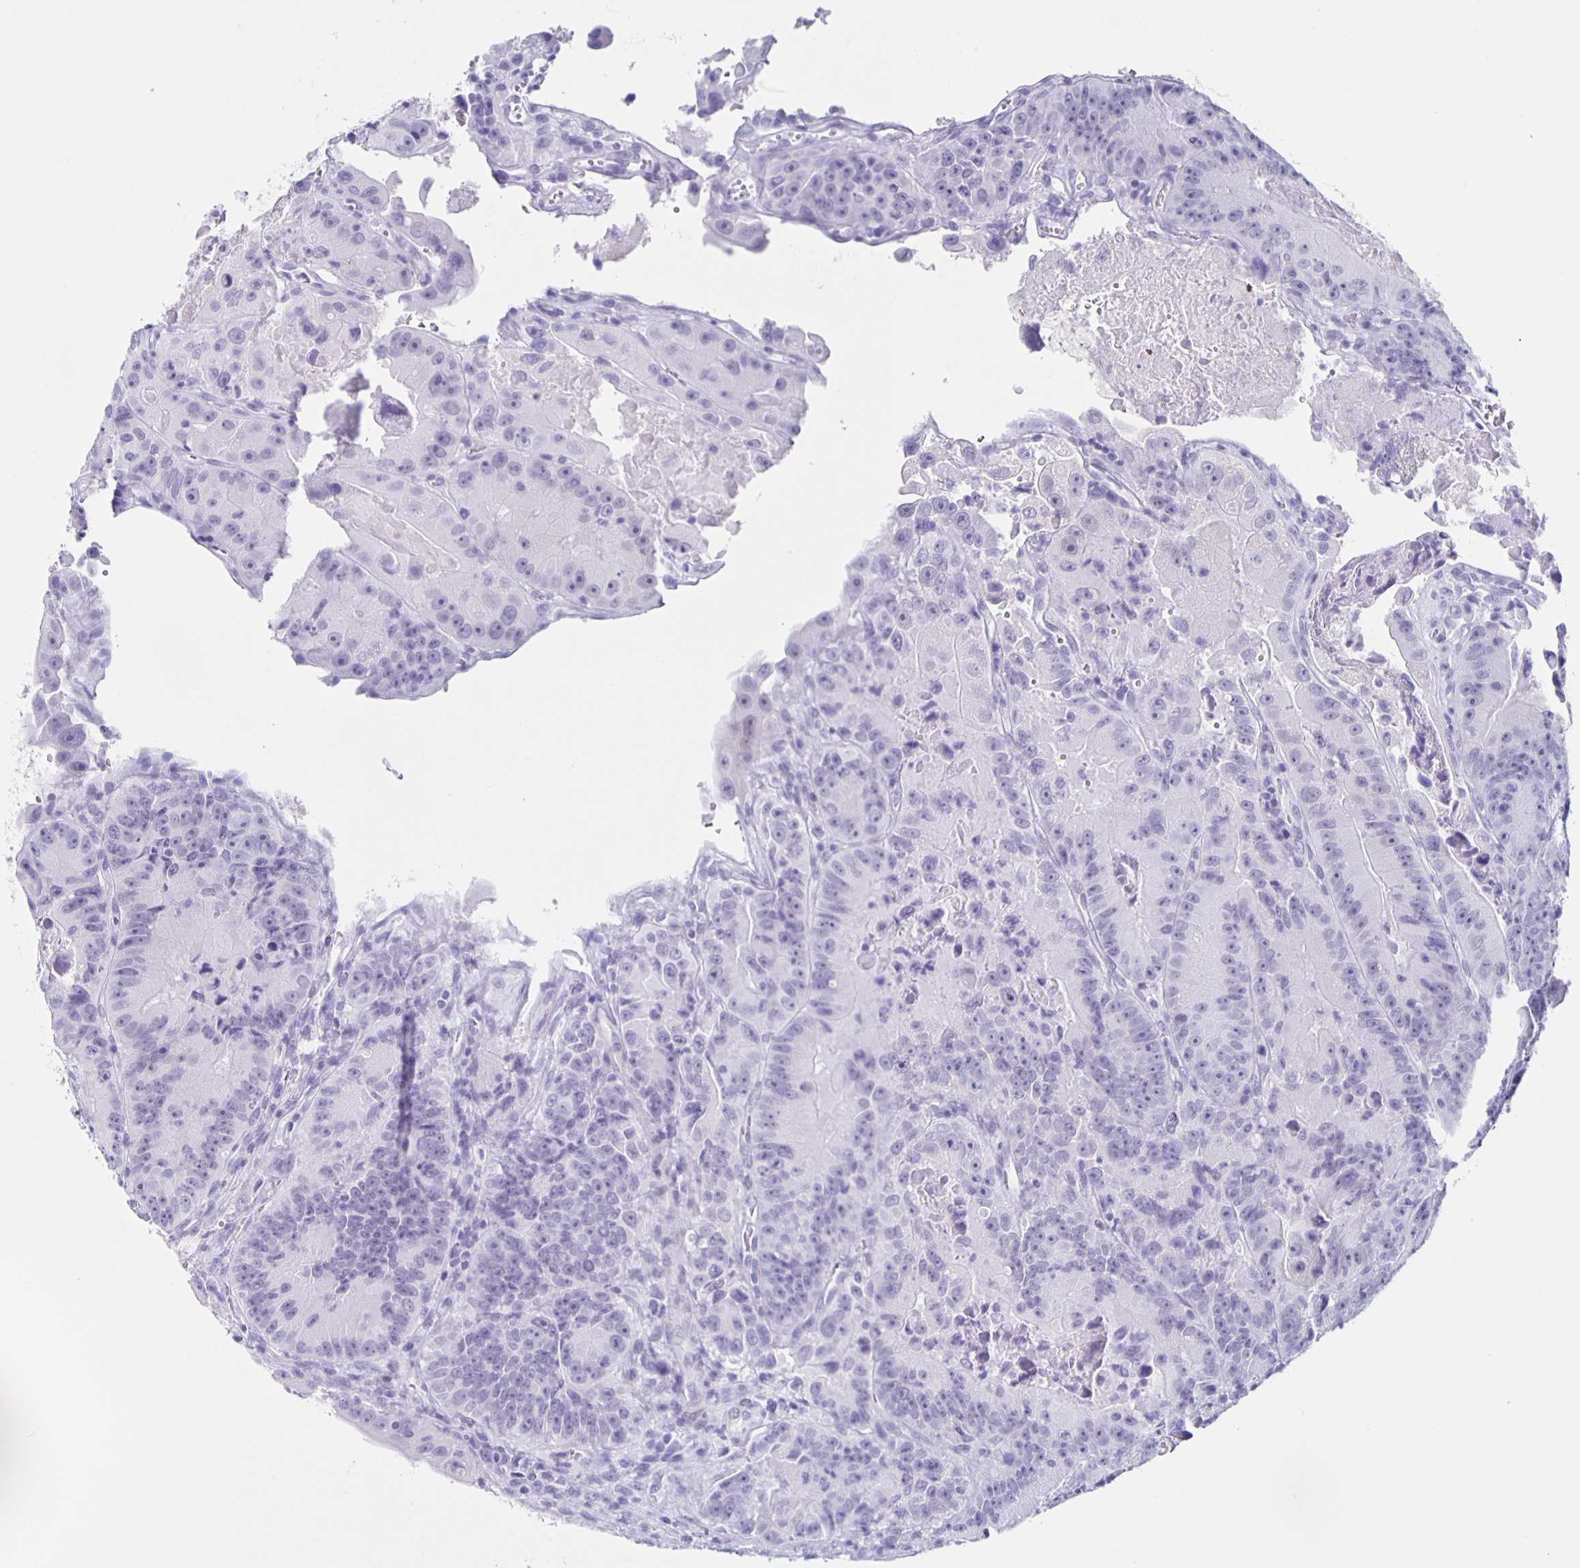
{"staining": {"intensity": "negative", "quantity": "none", "location": "none"}, "tissue": "colorectal cancer", "cell_type": "Tumor cells", "image_type": "cancer", "snomed": [{"axis": "morphology", "description": "Adenocarcinoma, NOS"}, {"axis": "topography", "description": "Colon"}], "caption": "This is a histopathology image of IHC staining of colorectal cancer, which shows no positivity in tumor cells. Nuclei are stained in blue.", "gene": "TPPP", "patient": {"sex": "female", "age": 86}}